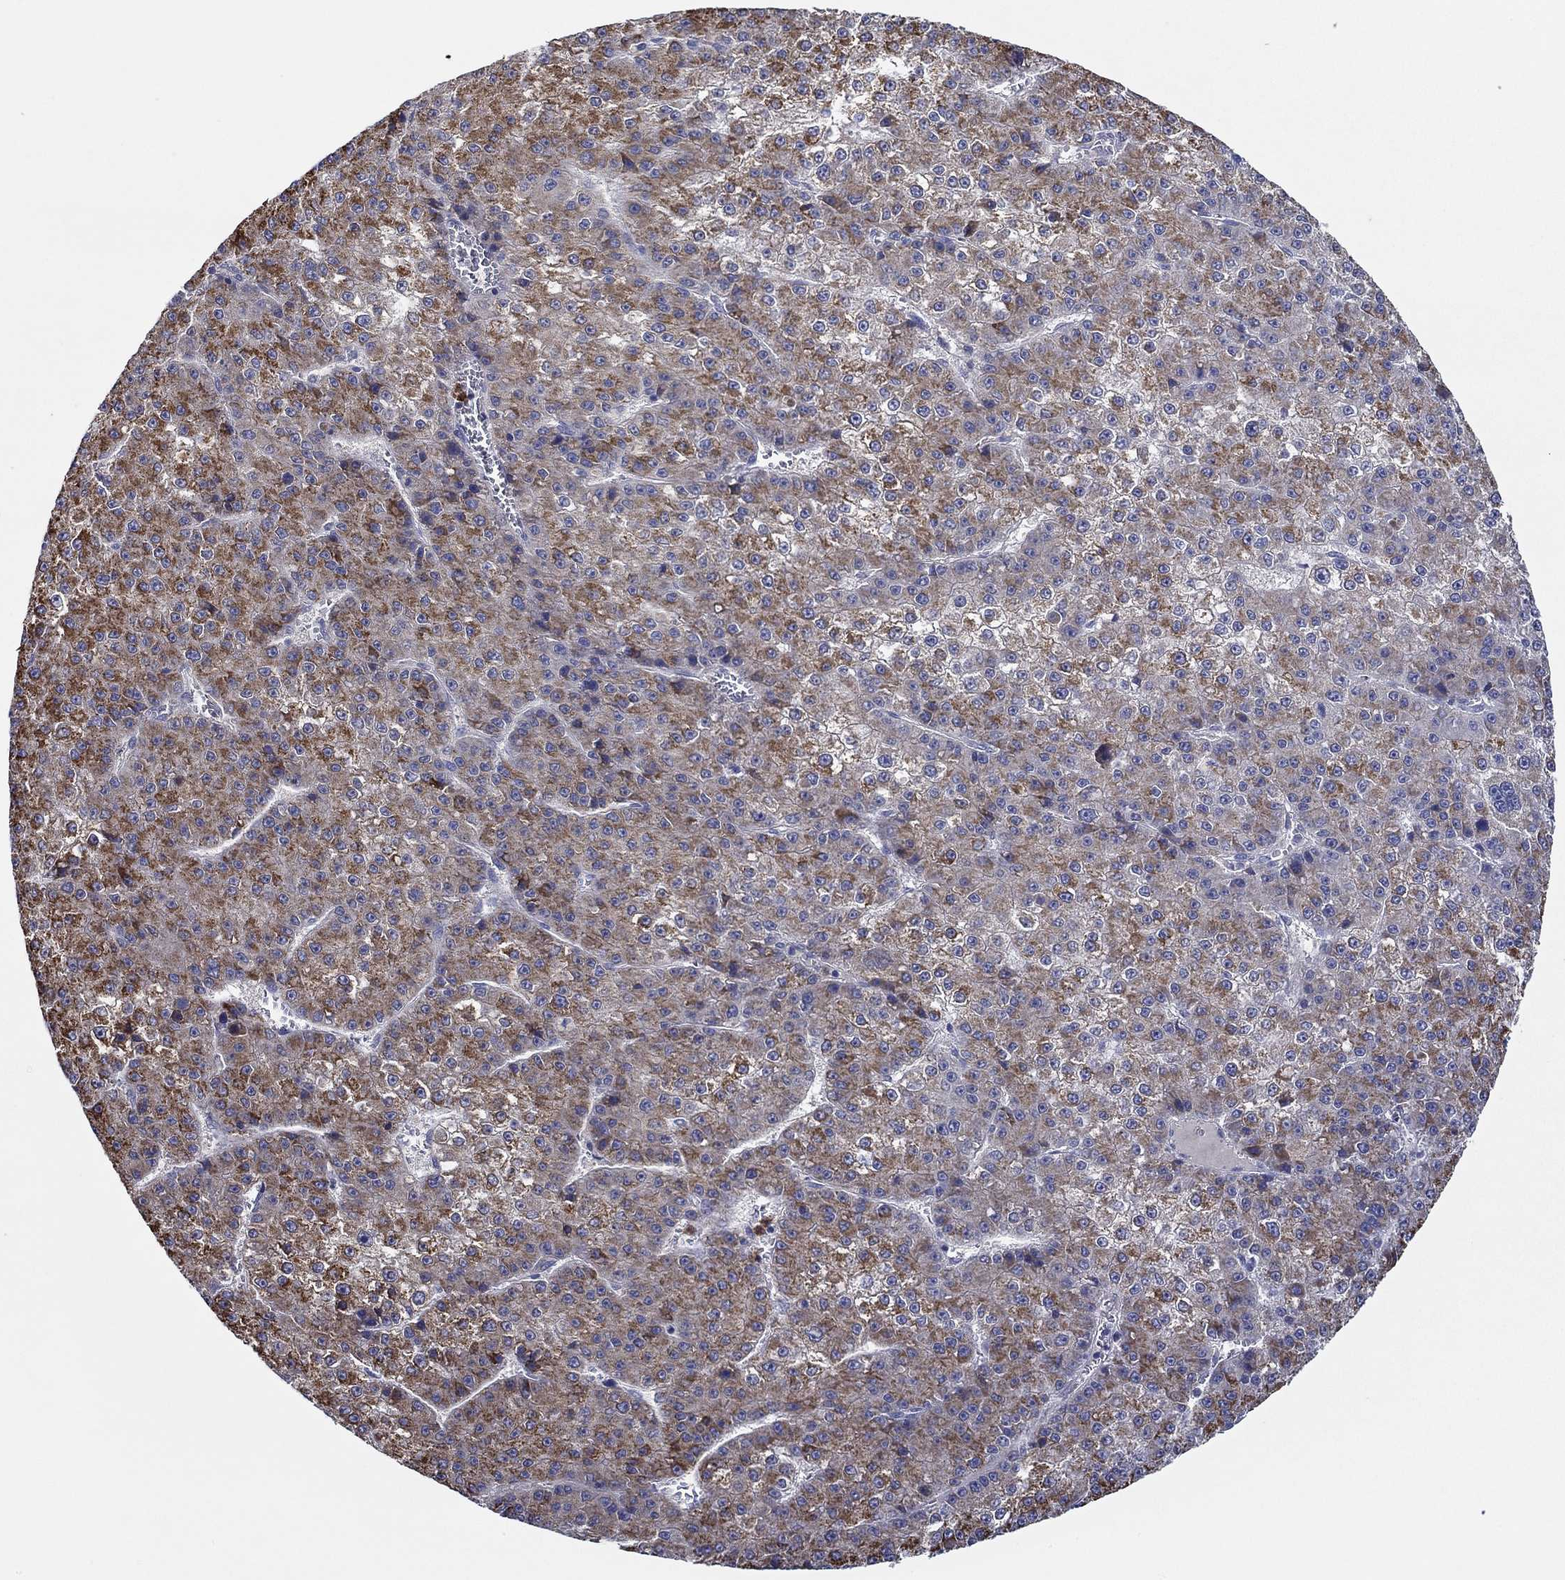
{"staining": {"intensity": "strong", "quantity": "25%-75%", "location": "cytoplasmic/membranous"}, "tissue": "liver cancer", "cell_type": "Tumor cells", "image_type": "cancer", "snomed": [{"axis": "morphology", "description": "Carcinoma, Hepatocellular, NOS"}, {"axis": "topography", "description": "Liver"}], "caption": "Strong cytoplasmic/membranous staining is seen in about 25%-75% of tumor cells in liver cancer (hepatocellular carcinoma).", "gene": "CHIT1", "patient": {"sex": "female", "age": 73}}